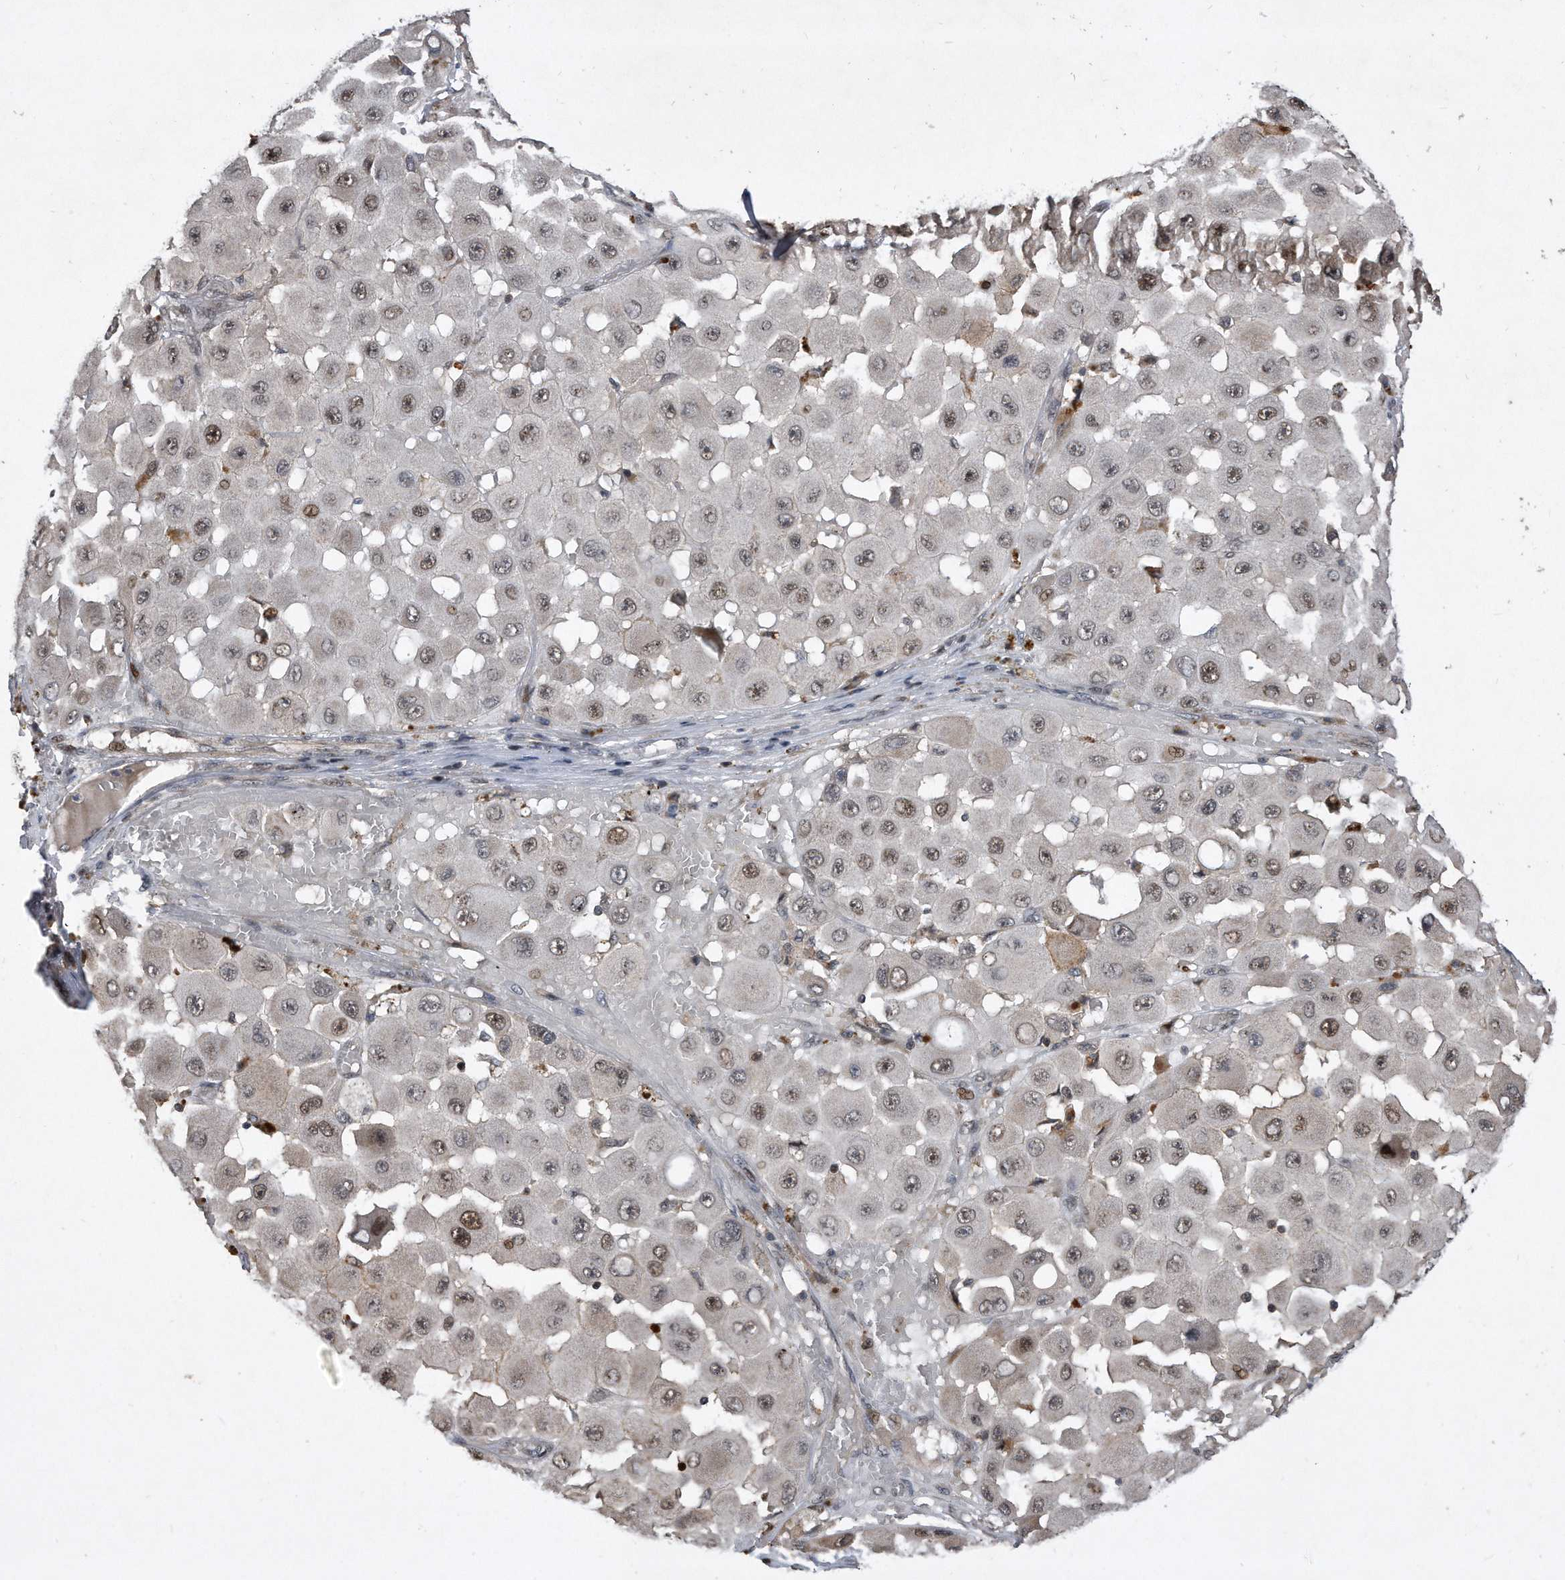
{"staining": {"intensity": "weak", "quantity": "<25%", "location": "cytoplasmic/membranous,nuclear"}, "tissue": "melanoma", "cell_type": "Tumor cells", "image_type": "cancer", "snomed": [{"axis": "morphology", "description": "Malignant melanoma, NOS"}, {"axis": "topography", "description": "Skin"}], "caption": "Immunohistochemical staining of human melanoma reveals no significant expression in tumor cells.", "gene": "PGBD2", "patient": {"sex": "female", "age": 81}}